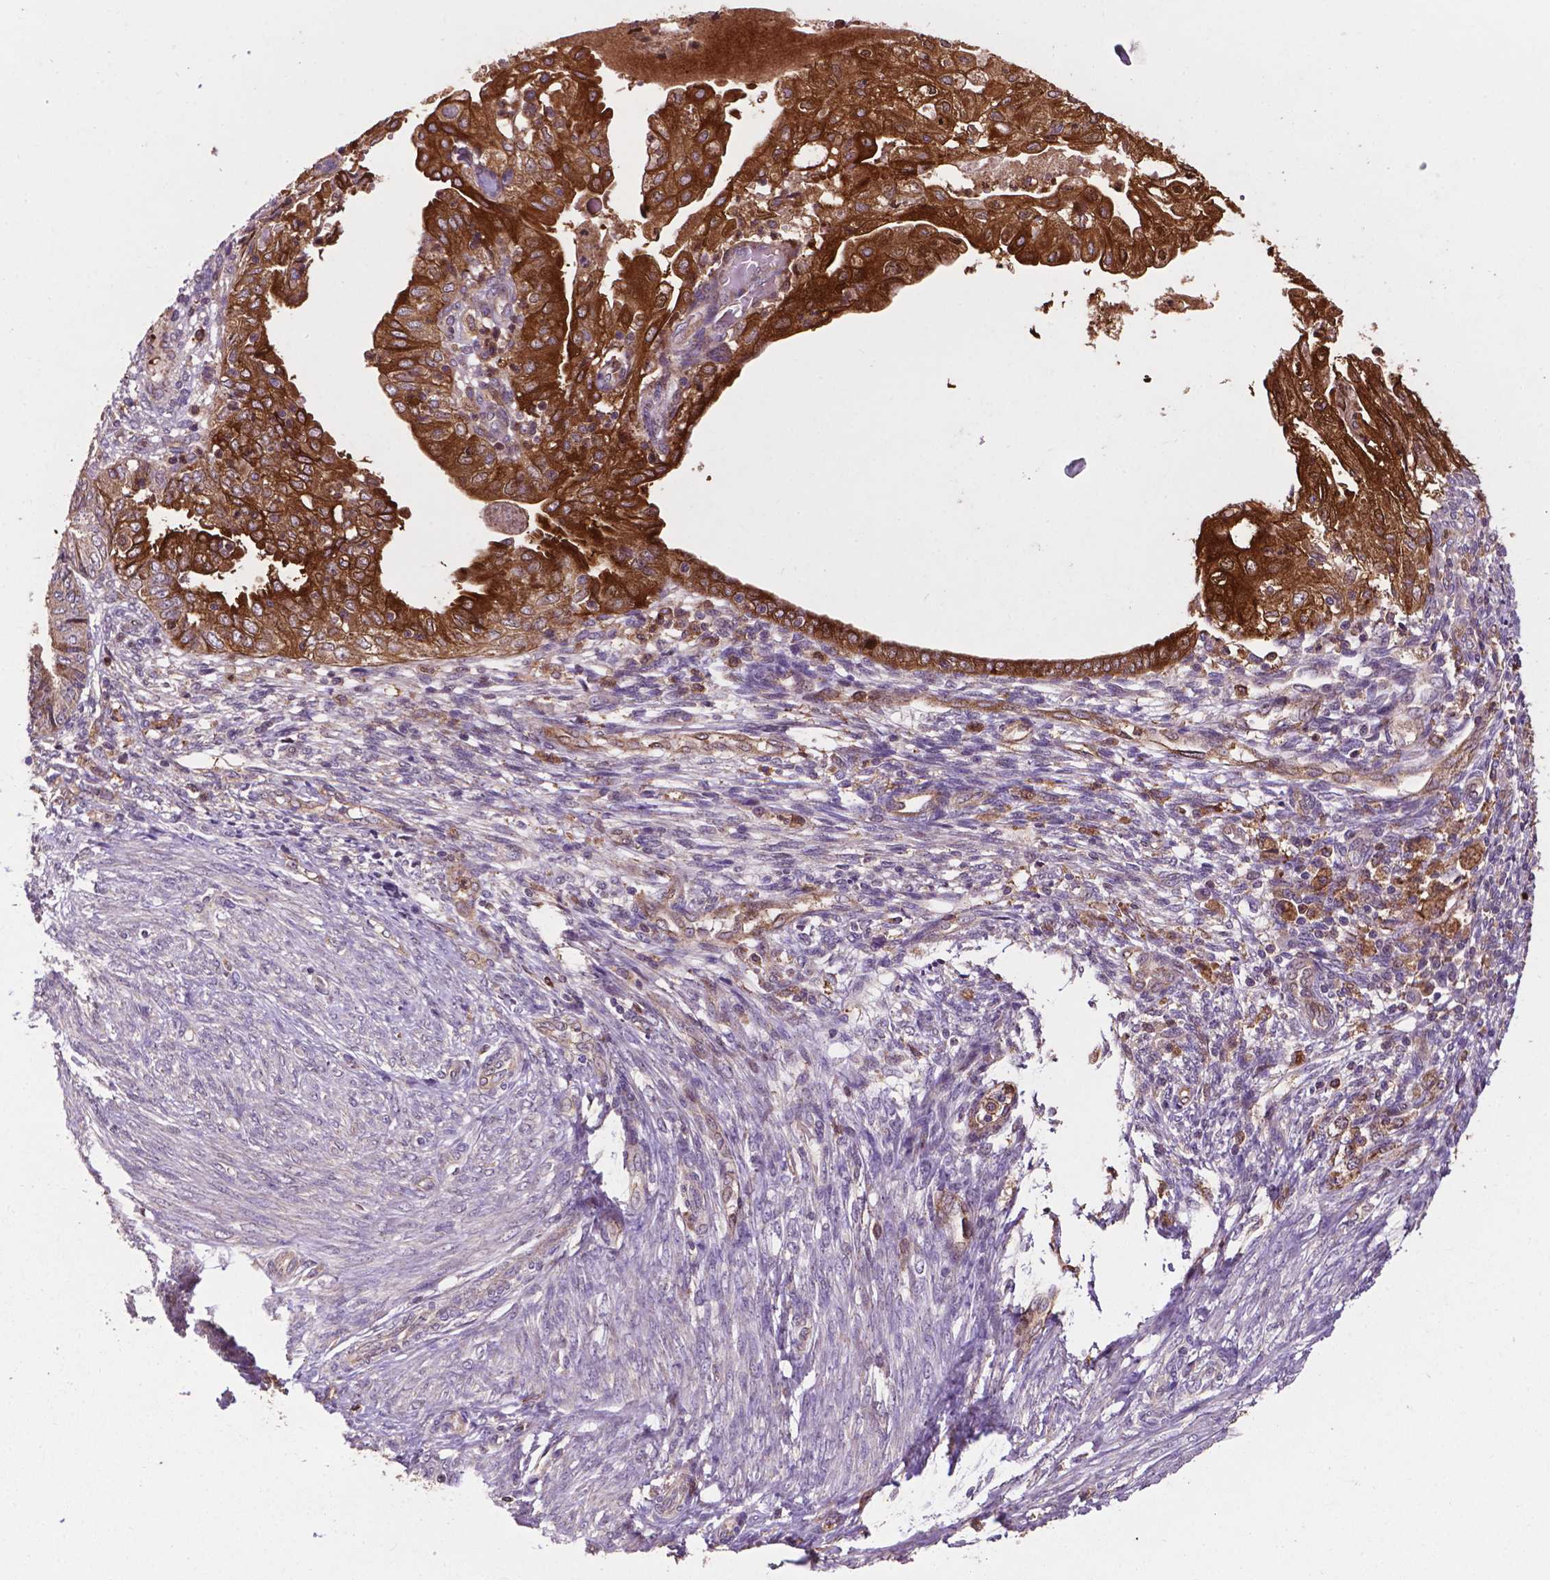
{"staining": {"intensity": "strong", "quantity": ">75%", "location": "cytoplasmic/membranous"}, "tissue": "endometrial cancer", "cell_type": "Tumor cells", "image_type": "cancer", "snomed": [{"axis": "morphology", "description": "Adenocarcinoma, NOS"}, {"axis": "topography", "description": "Endometrium"}], "caption": "Protein staining of endometrial cancer (adenocarcinoma) tissue shows strong cytoplasmic/membranous staining in approximately >75% of tumor cells.", "gene": "SMAD3", "patient": {"sex": "female", "age": 68}}